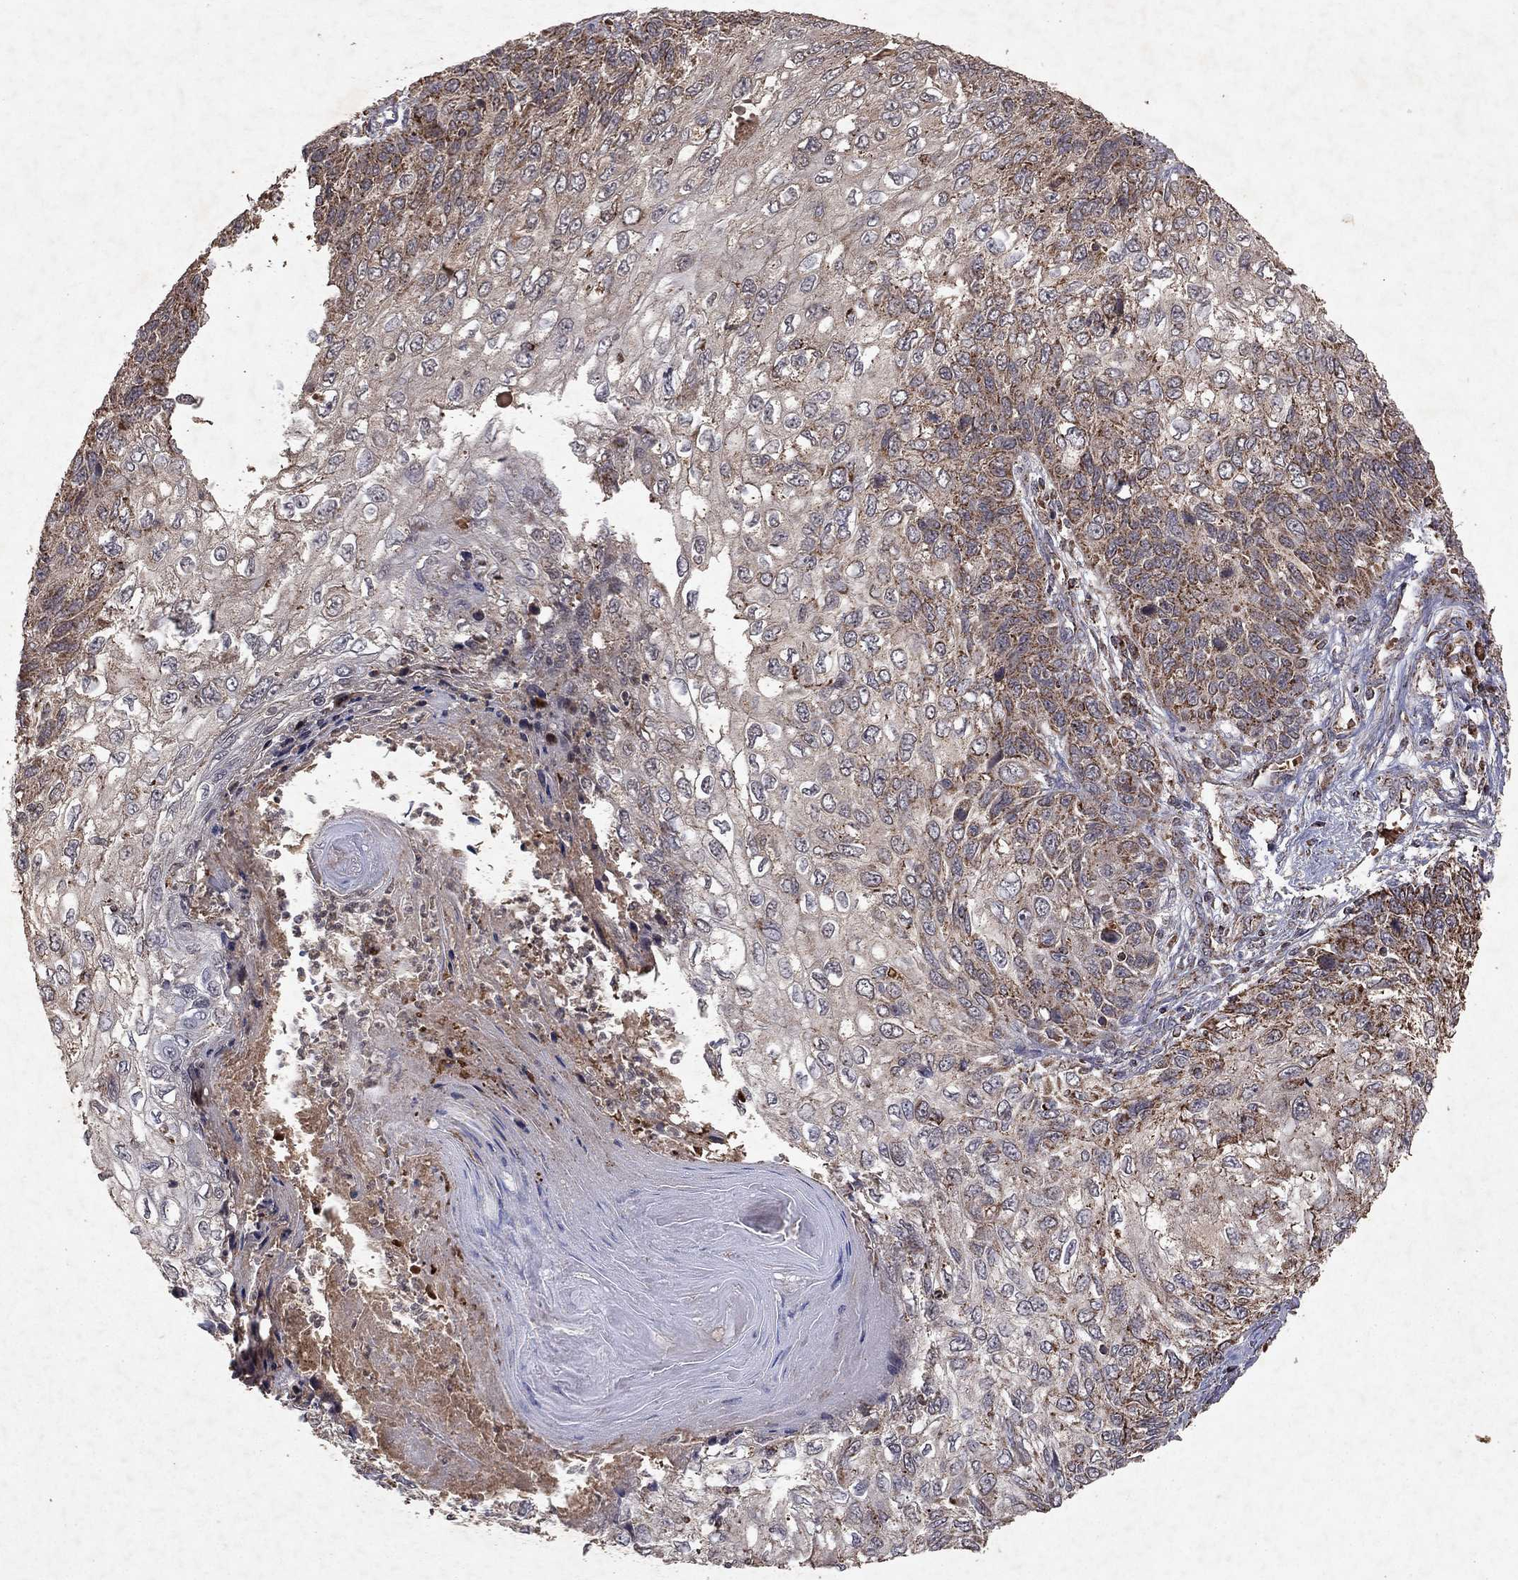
{"staining": {"intensity": "moderate", "quantity": "<25%", "location": "cytoplasmic/membranous"}, "tissue": "skin cancer", "cell_type": "Tumor cells", "image_type": "cancer", "snomed": [{"axis": "morphology", "description": "Squamous cell carcinoma, NOS"}, {"axis": "topography", "description": "Skin"}], "caption": "Skin cancer (squamous cell carcinoma) stained with a brown dye displays moderate cytoplasmic/membranous positive positivity in about <25% of tumor cells.", "gene": "PYROXD2", "patient": {"sex": "male", "age": 92}}